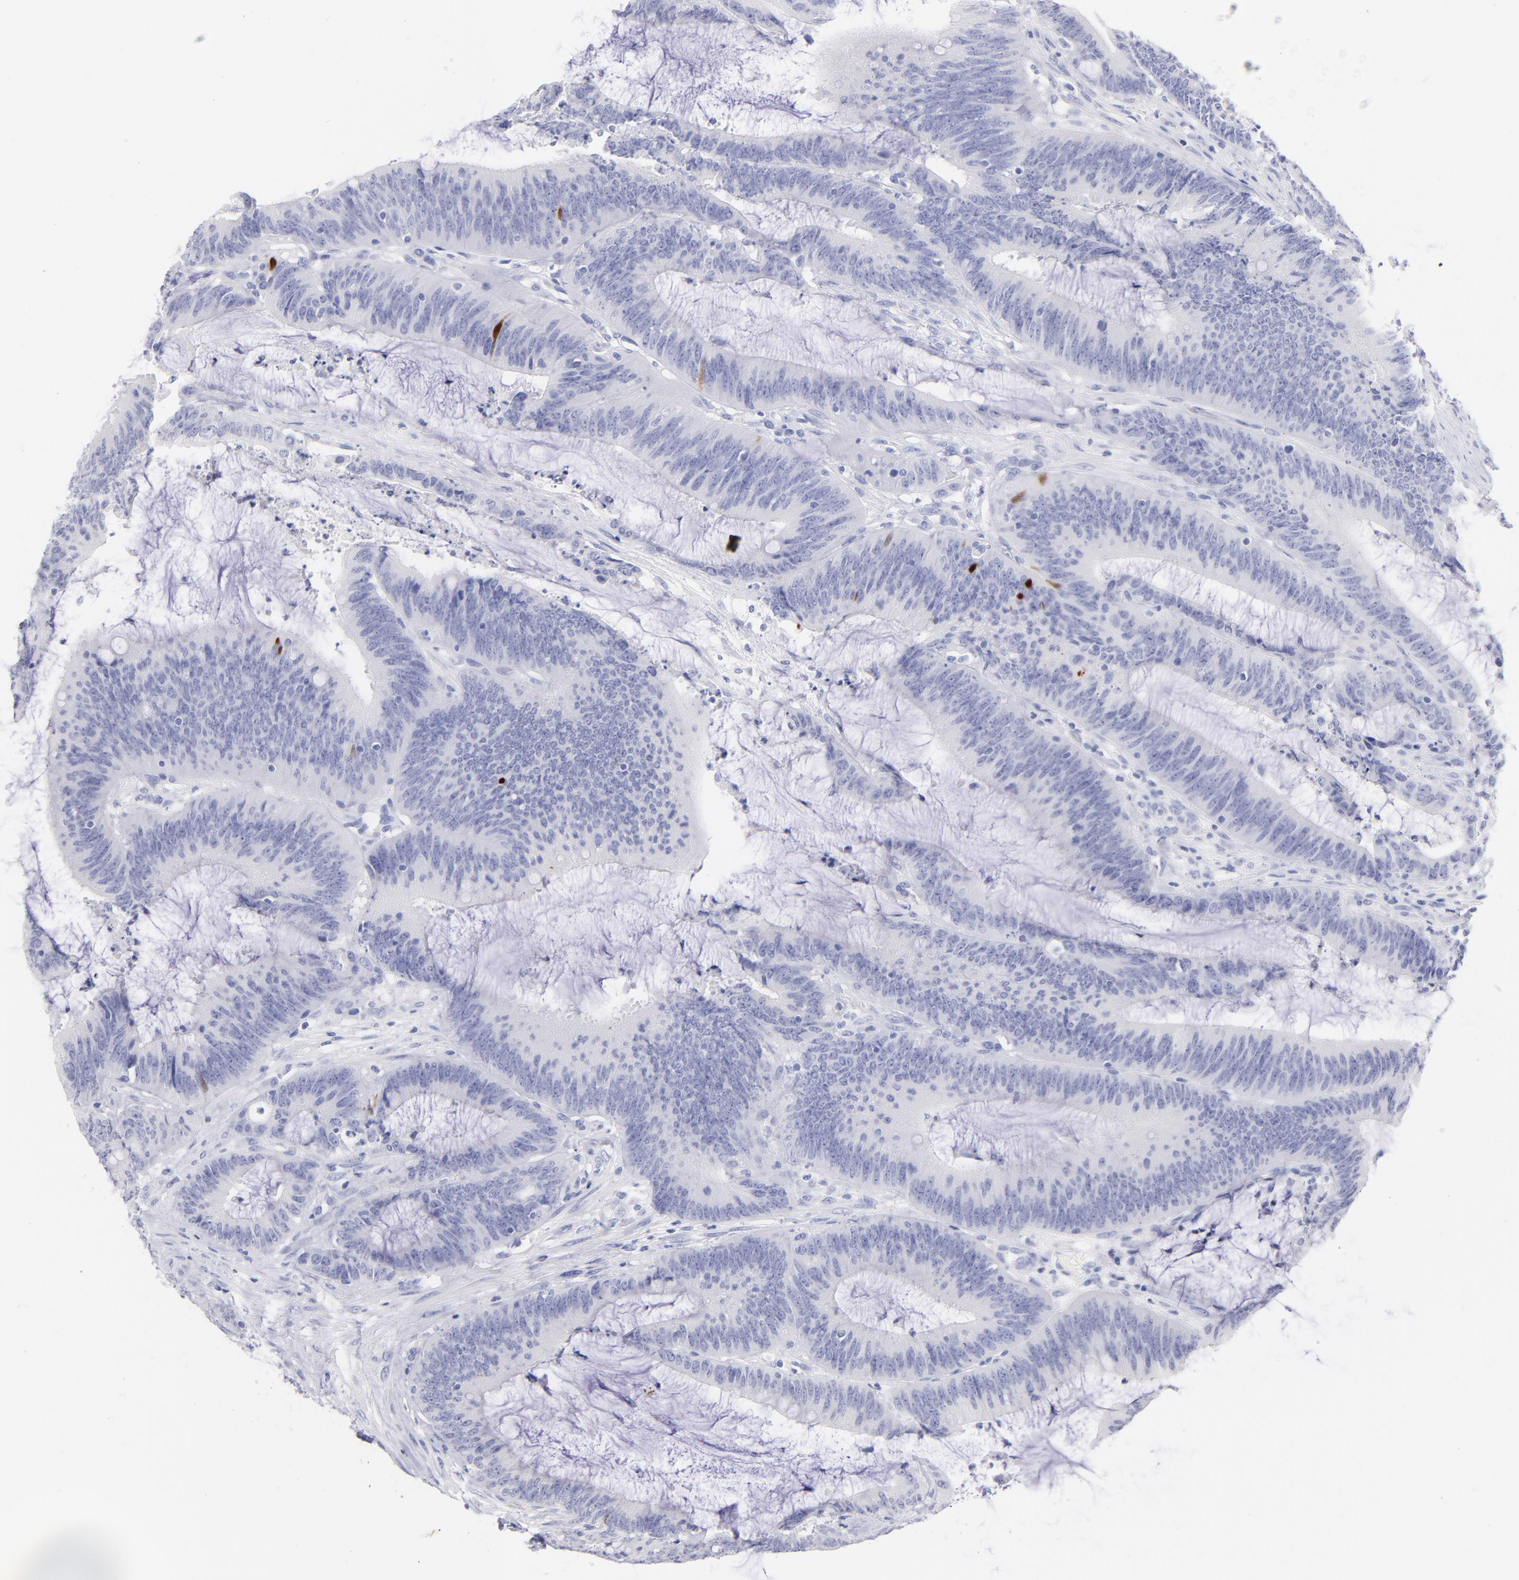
{"staining": {"intensity": "strong", "quantity": "<25%", "location": "cytoplasmic/membranous"}, "tissue": "colorectal cancer", "cell_type": "Tumor cells", "image_type": "cancer", "snomed": [{"axis": "morphology", "description": "Adenocarcinoma, NOS"}, {"axis": "topography", "description": "Rectum"}], "caption": "Strong cytoplasmic/membranous protein expression is identified in about <25% of tumor cells in adenocarcinoma (colorectal). The staining was performed using DAB (3,3'-diaminobenzidine), with brown indicating positive protein expression. Nuclei are stained blue with hematoxylin.", "gene": "SCGN", "patient": {"sex": "female", "age": 66}}